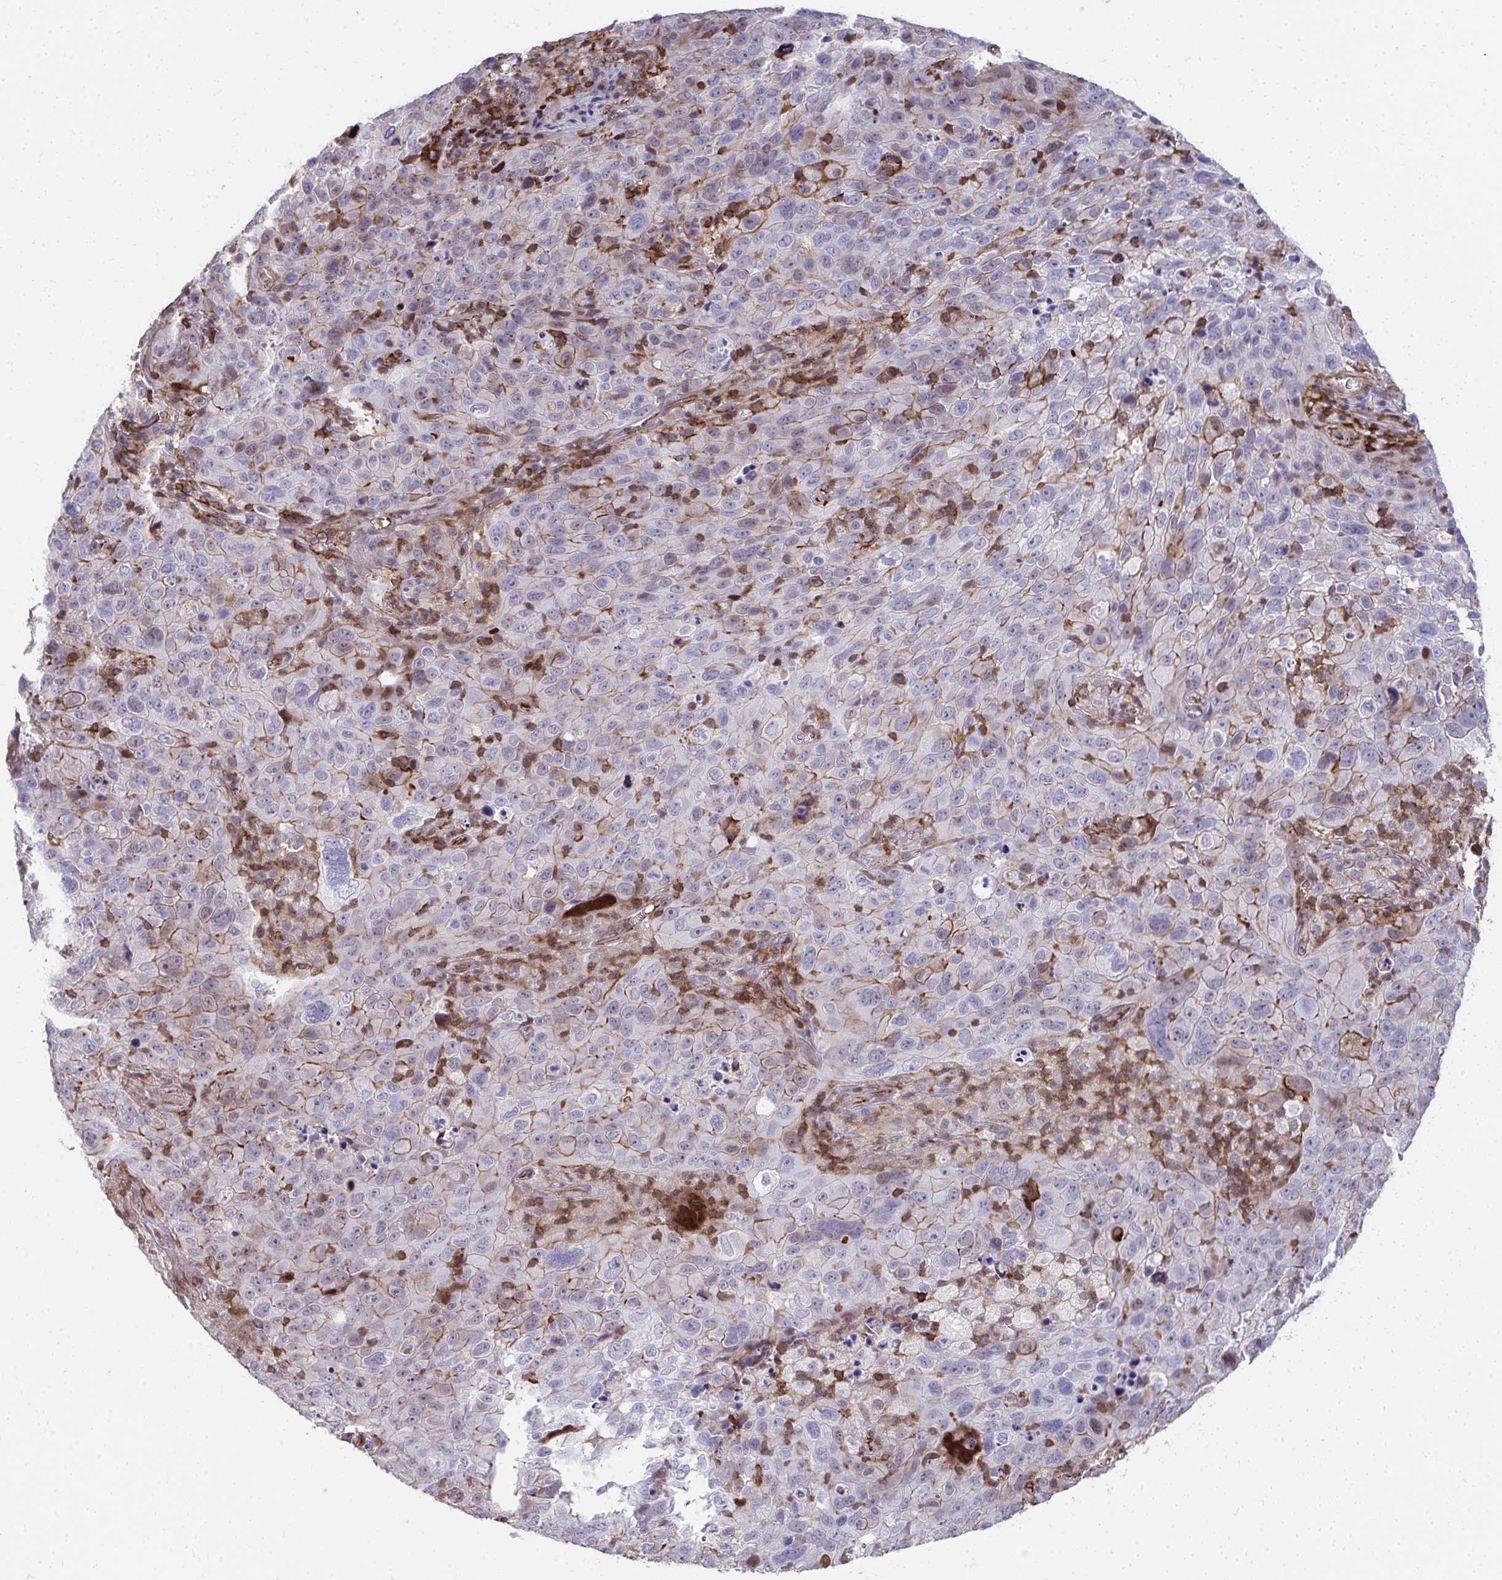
{"staining": {"intensity": "moderate", "quantity": "25%-75%", "location": "cytoplasmic/membranous,nuclear"}, "tissue": "cervical cancer", "cell_type": "Tumor cells", "image_type": "cancer", "snomed": [{"axis": "morphology", "description": "Squamous cell carcinoma, NOS"}, {"axis": "topography", "description": "Cervix"}], "caption": "Cervical cancer stained with a protein marker shows moderate staining in tumor cells.", "gene": "FOXN3", "patient": {"sex": "female", "age": 44}}